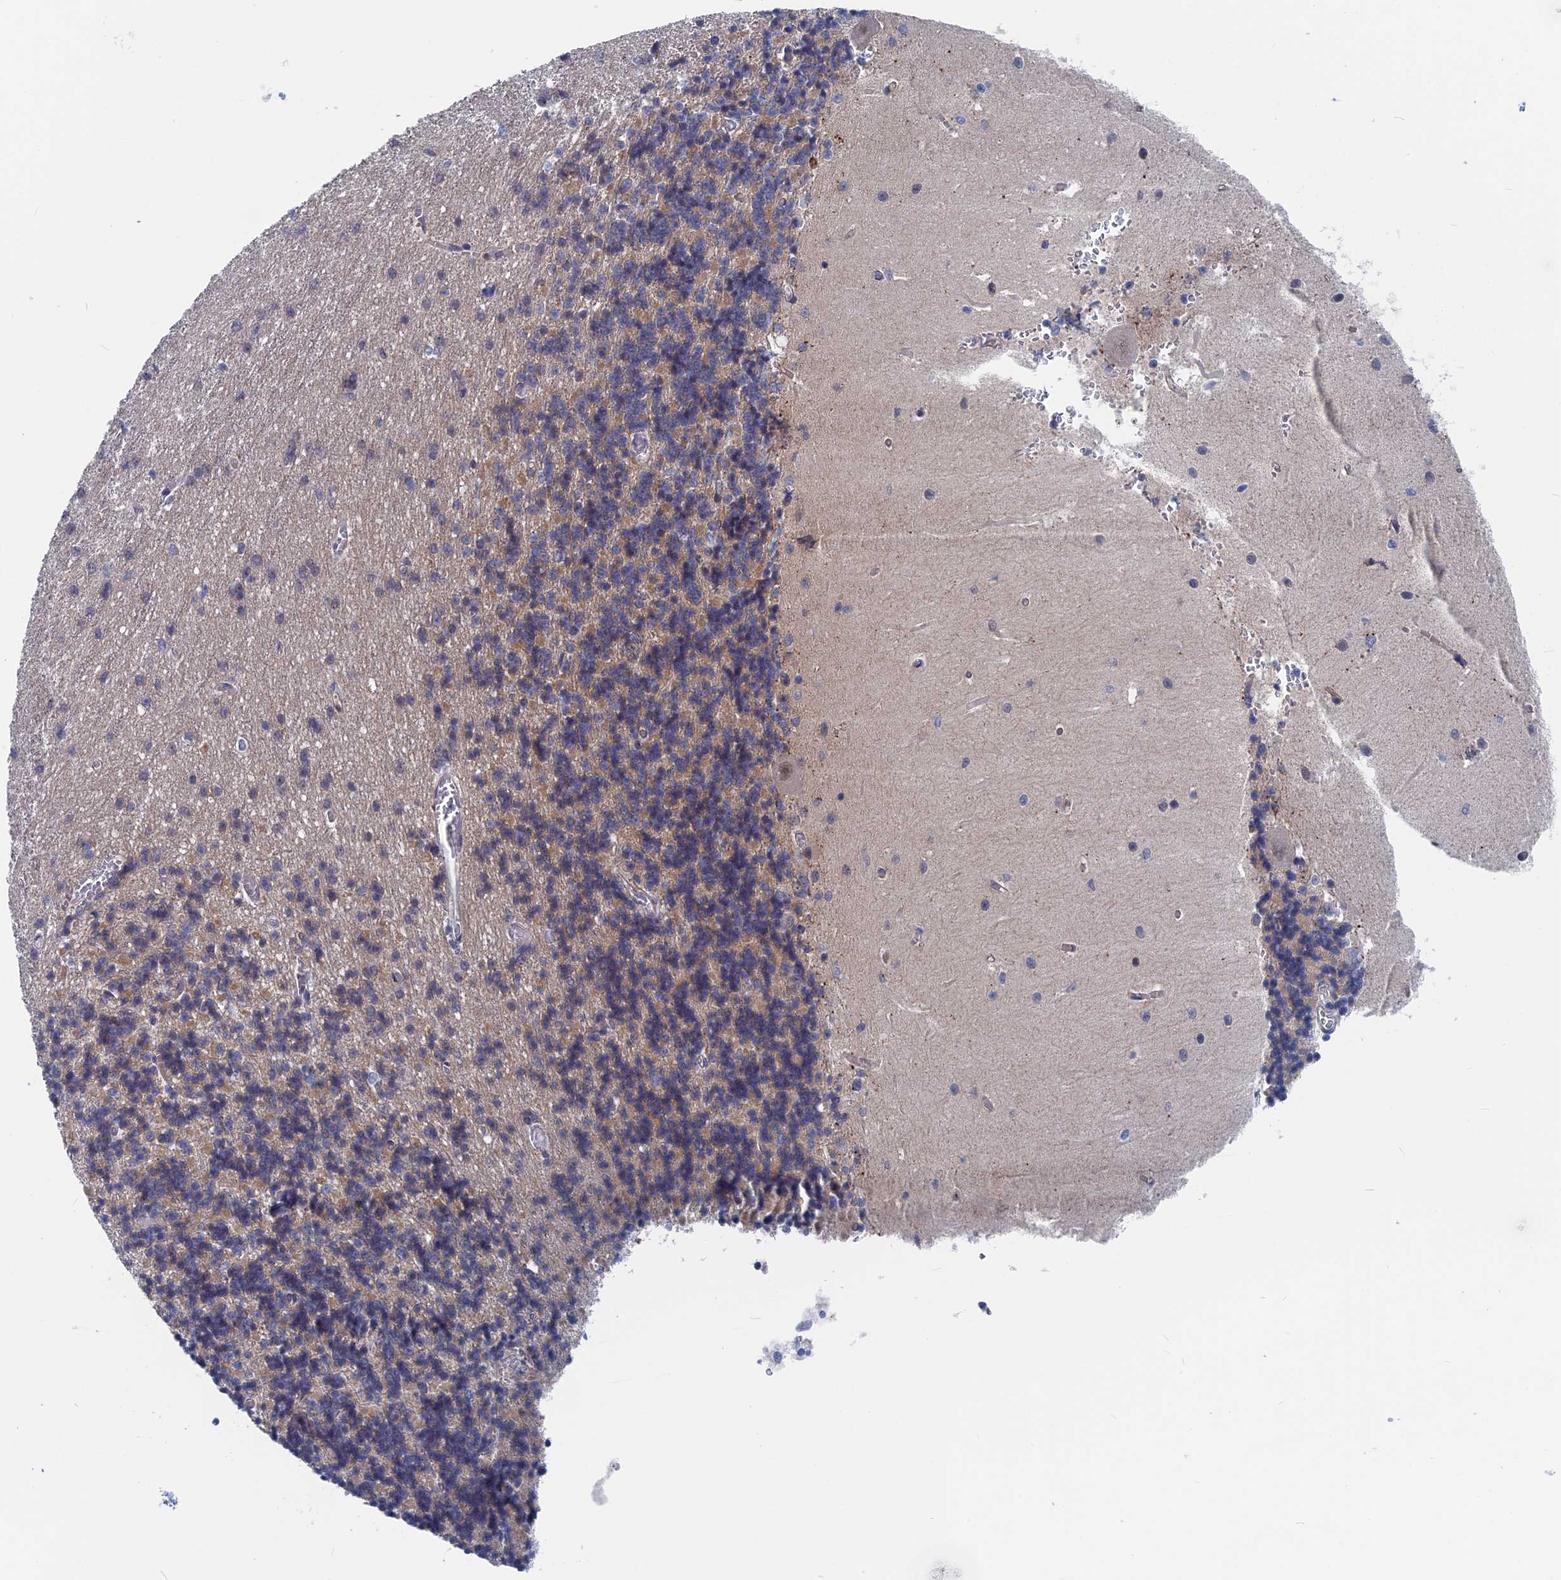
{"staining": {"intensity": "weak", "quantity": "<25%", "location": "cytoplasmic/membranous"}, "tissue": "cerebellum", "cell_type": "Cells in granular layer", "image_type": "normal", "snomed": [{"axis": "morphology", "description": "Normal tissue, NOS"}, {"axis": "topography", "description": "Cerebellum"}], "caption": "This is an IHC image of unremarkable cerebellum. There is no staining in cells in granular layer.", "gene": "MARCHF3", "patient": {"sex": "male", "age": 37}}